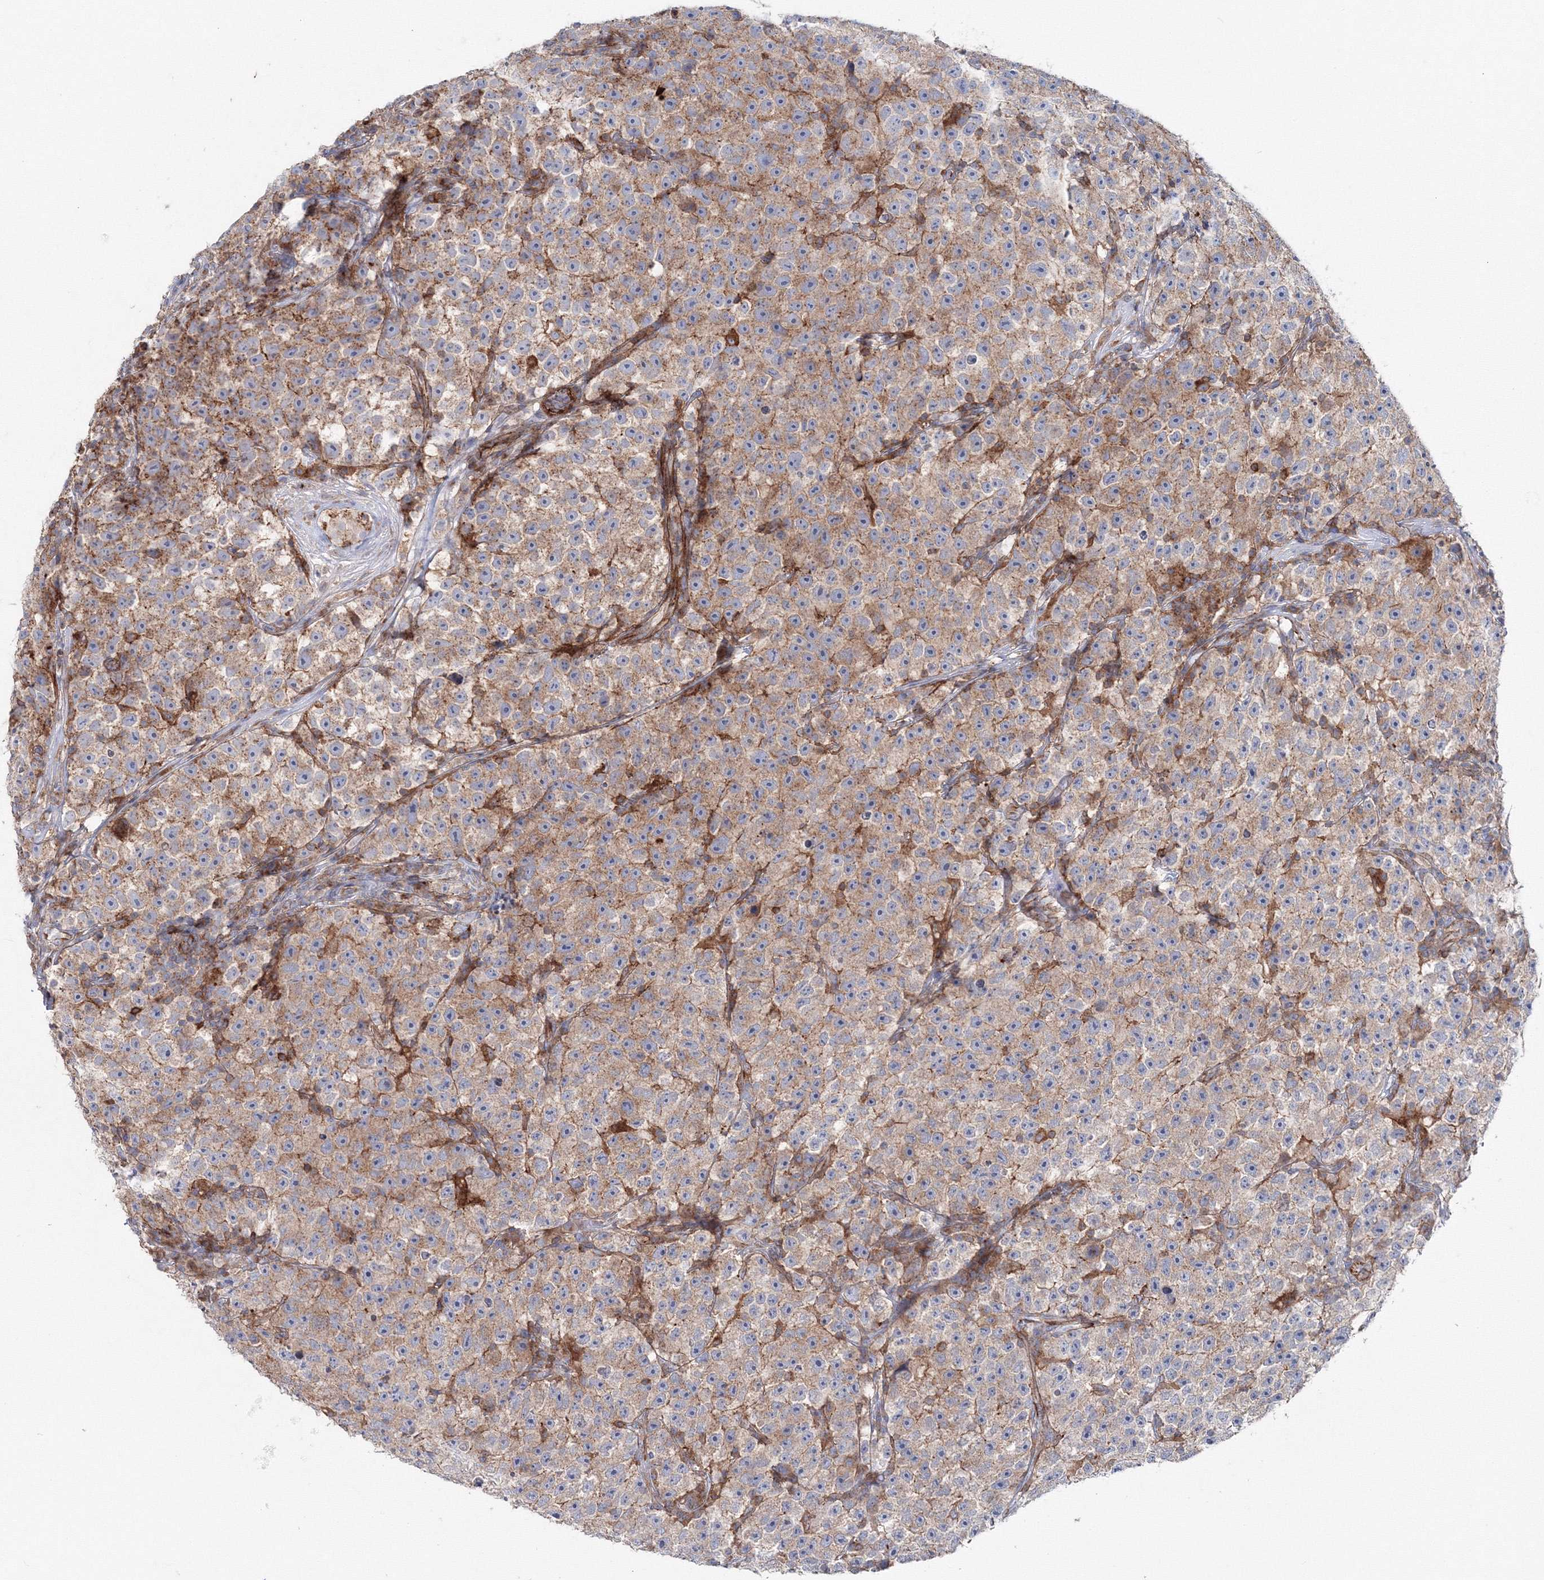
{"staining": {"intensity": "moderate", "quantity": "25%-75%", "location": "cytoplasmic/membranous"}, "tissue": "testis cancer", "cell_type": "Tumor cells", "image_type": "cancer", "snomed": [{"axis": "morphology", "description": "Seminoma, NOS"}, {"axis": "topography", "description": "Testis"}], "caption": "Protein staining by immunohistochemistry (IHC) shows moderate cytoplasmic/membranous expression in approximately 25%-75% of tumor cells in seminoma (testis).", "gene": "GGA2", "patient": {"sex": "male", "age": 22}}